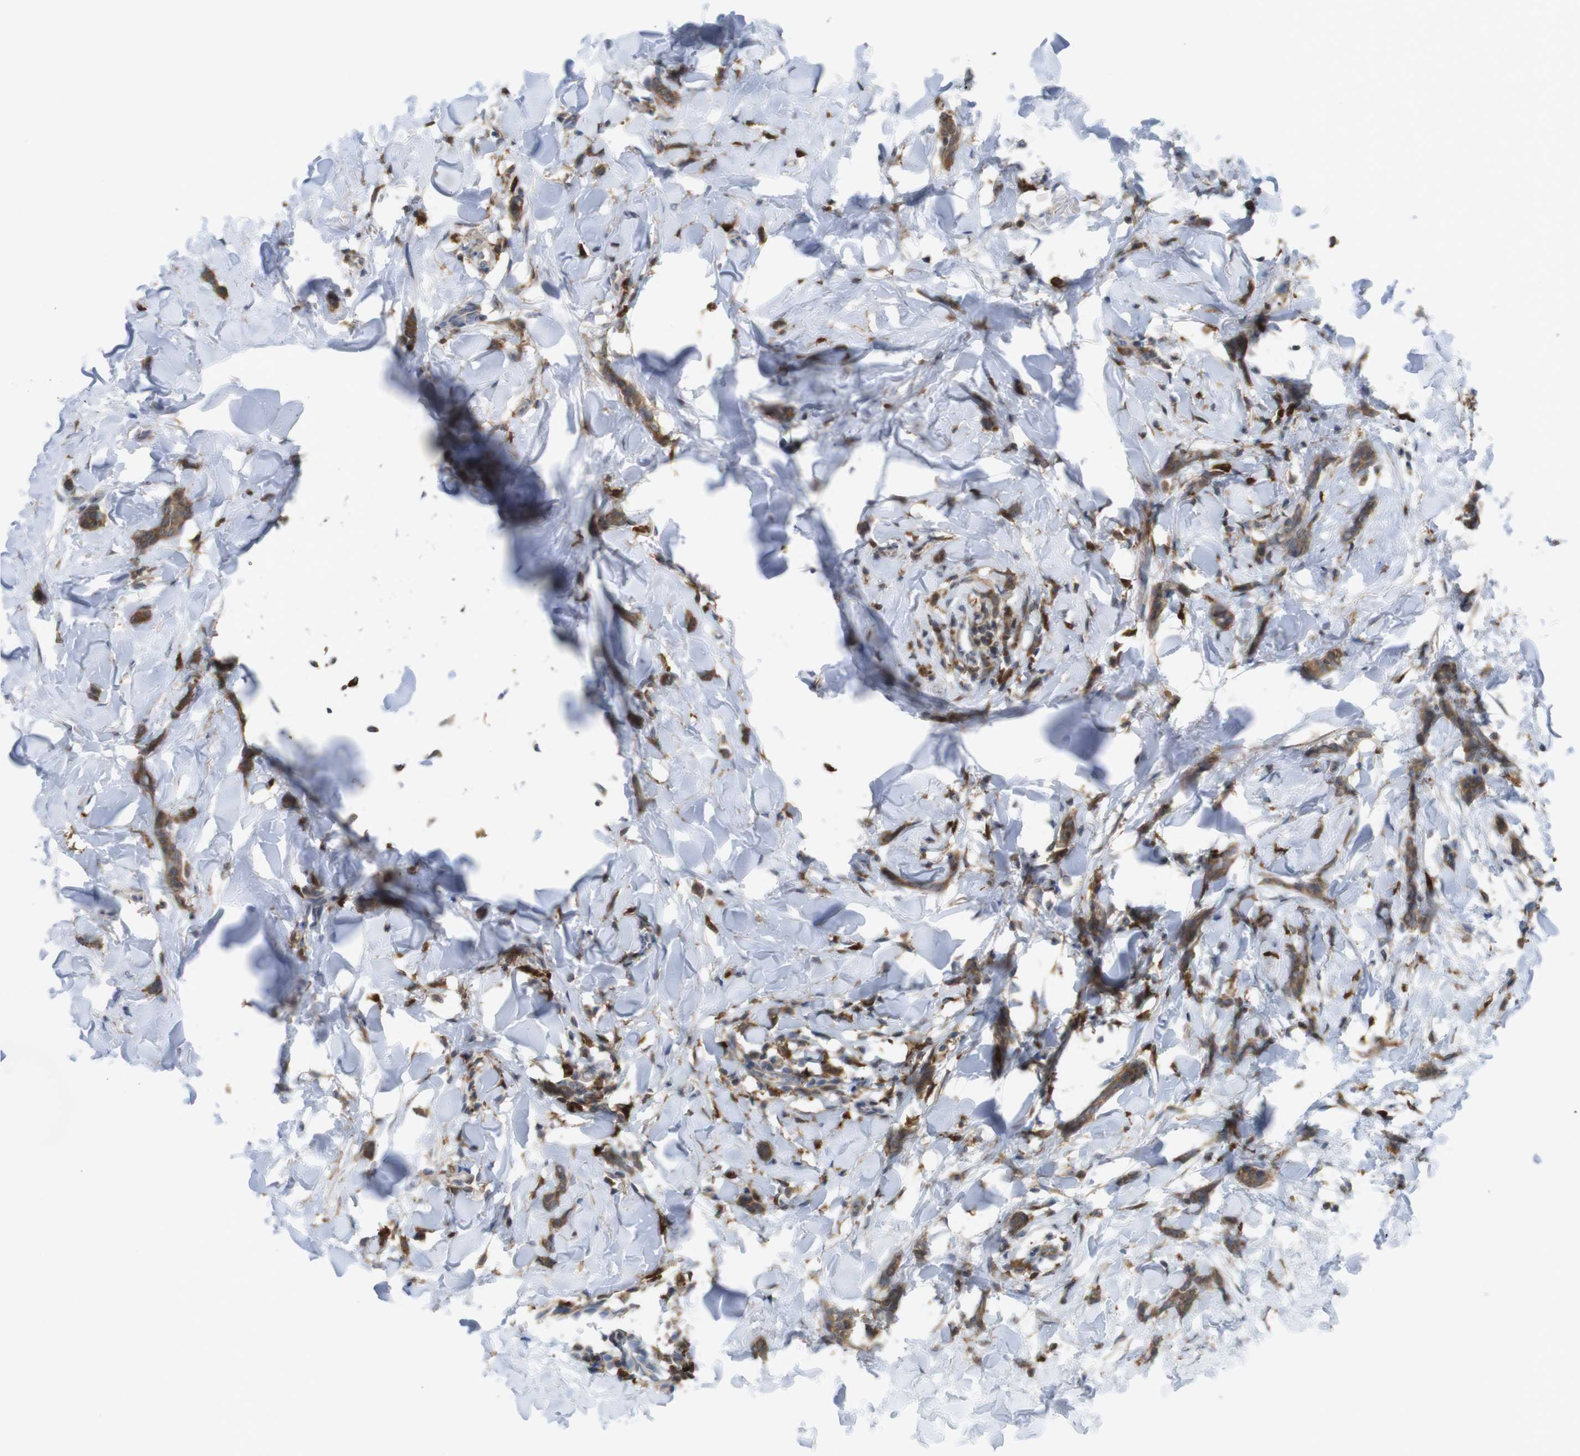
{"staining": {"intensity": "moderate", "quantity": ">75%", "location": "cytoplasmic/membranous"}, "tissue": "breast cancer", "cell_type": "Tumor cells", "image_type": "cancer", "snomed": [{"axis": "morphology", "description": "Lobular carcinoma"}, {"axis": "topography", "description": "Skin"}, {"axis": "topography", "description": "Breast"}], "caption": "This is an image of IHC staining of breast lobular carcinoma, which shows moderate positivity in the cytoplasmic/membranous of tumor cells.", "gene": "PRKCD", "patient": {"sex": "female", "age": 46}}